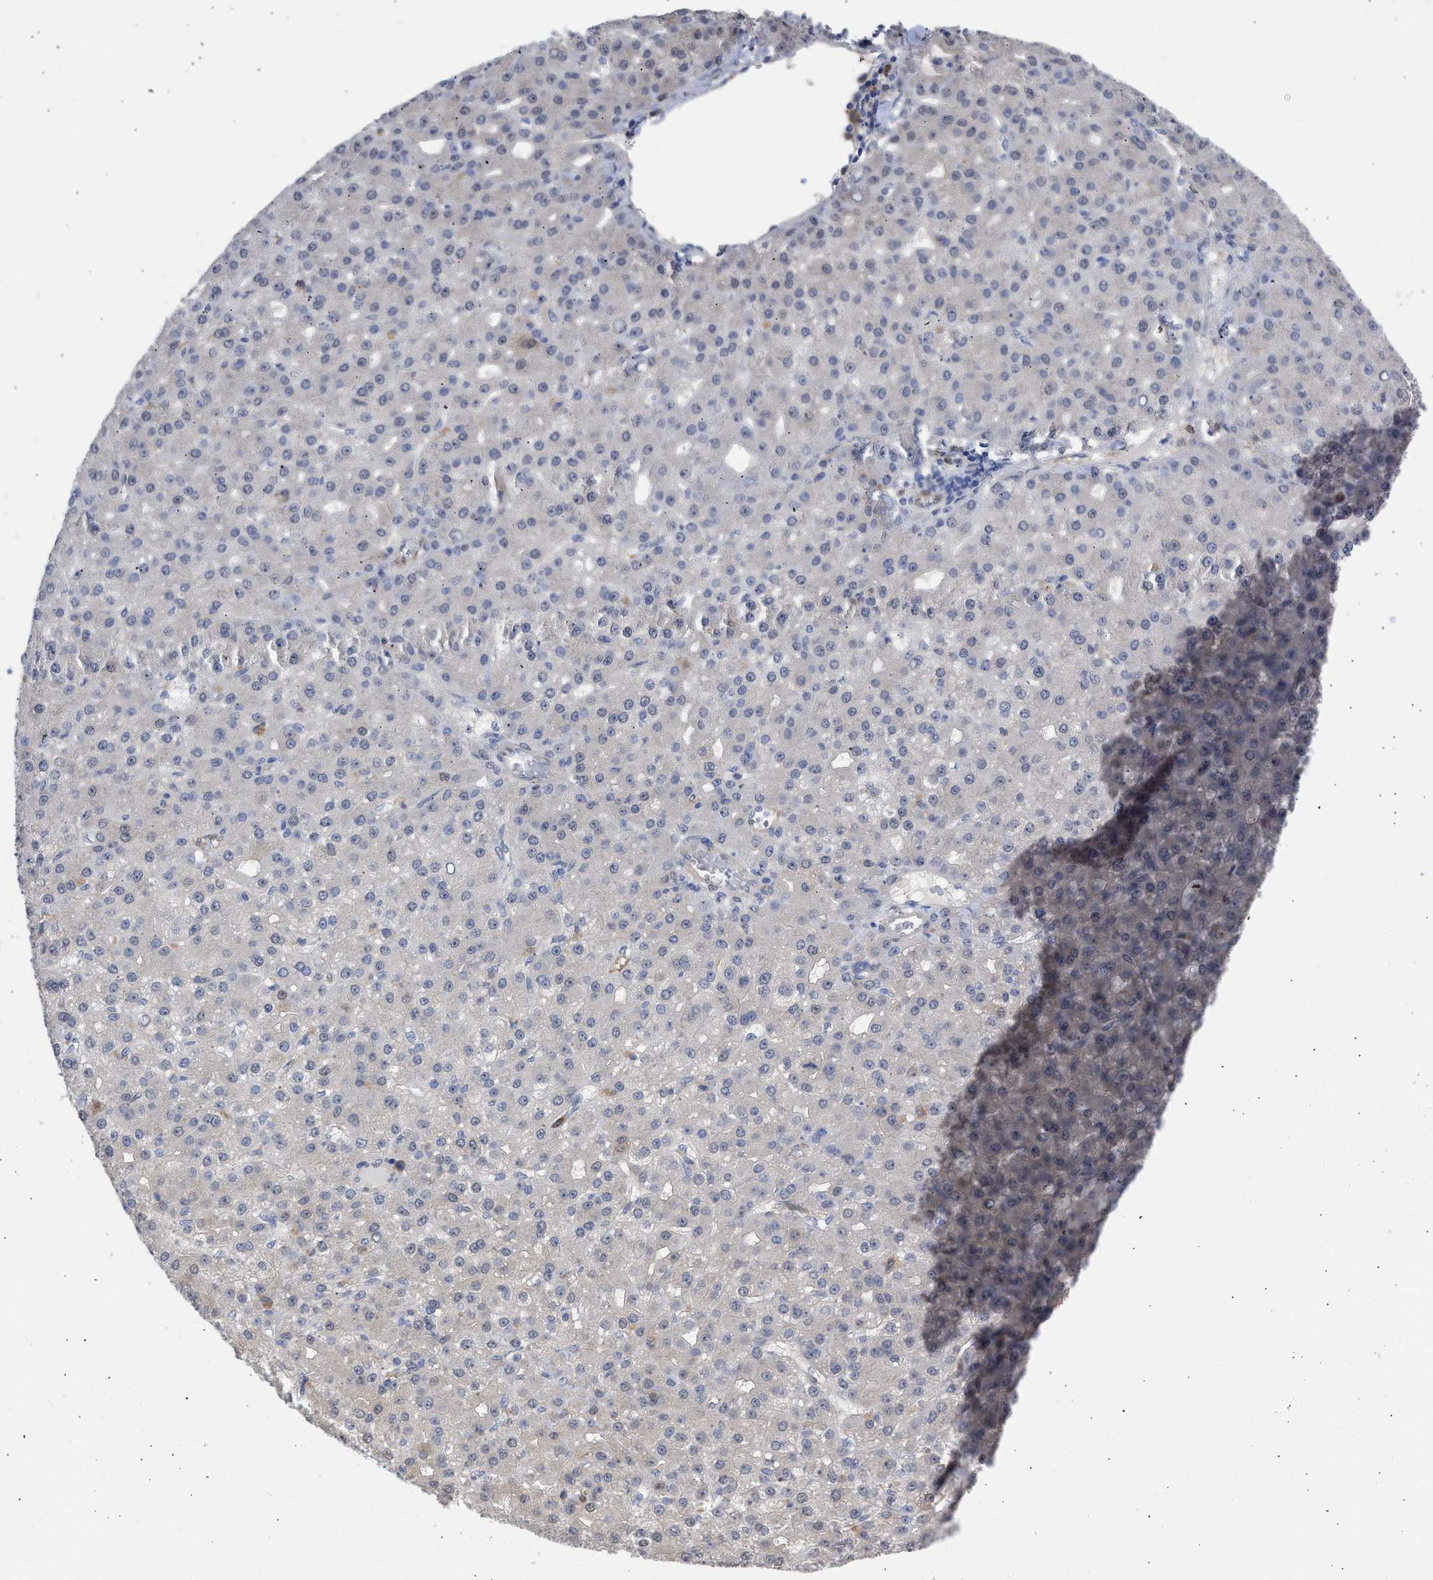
{"staining": {"intensity": "negative", "quantity": "none", "location": "none"}, "tissue": "liver cancer", "cell_type": "Tumor cells", "image_type": "cancer", "snomed": [{"axis": "morphology", "description": "Carcinoma, Hepatocellular, NOS"}, {"axis": "topography", "description": "Liver"}], "caption": "Micrograph shows no protein expression in tumor cells of hepatocellular carcinoma (liver) tissue. The staining was performed using DAB to visualize the protein expression in brown, while the nuclei were stained in blue with hematoxylin (Magnification: 20x).", "gene": "THRA", "patient": {"sex": "male", "age": 67}}